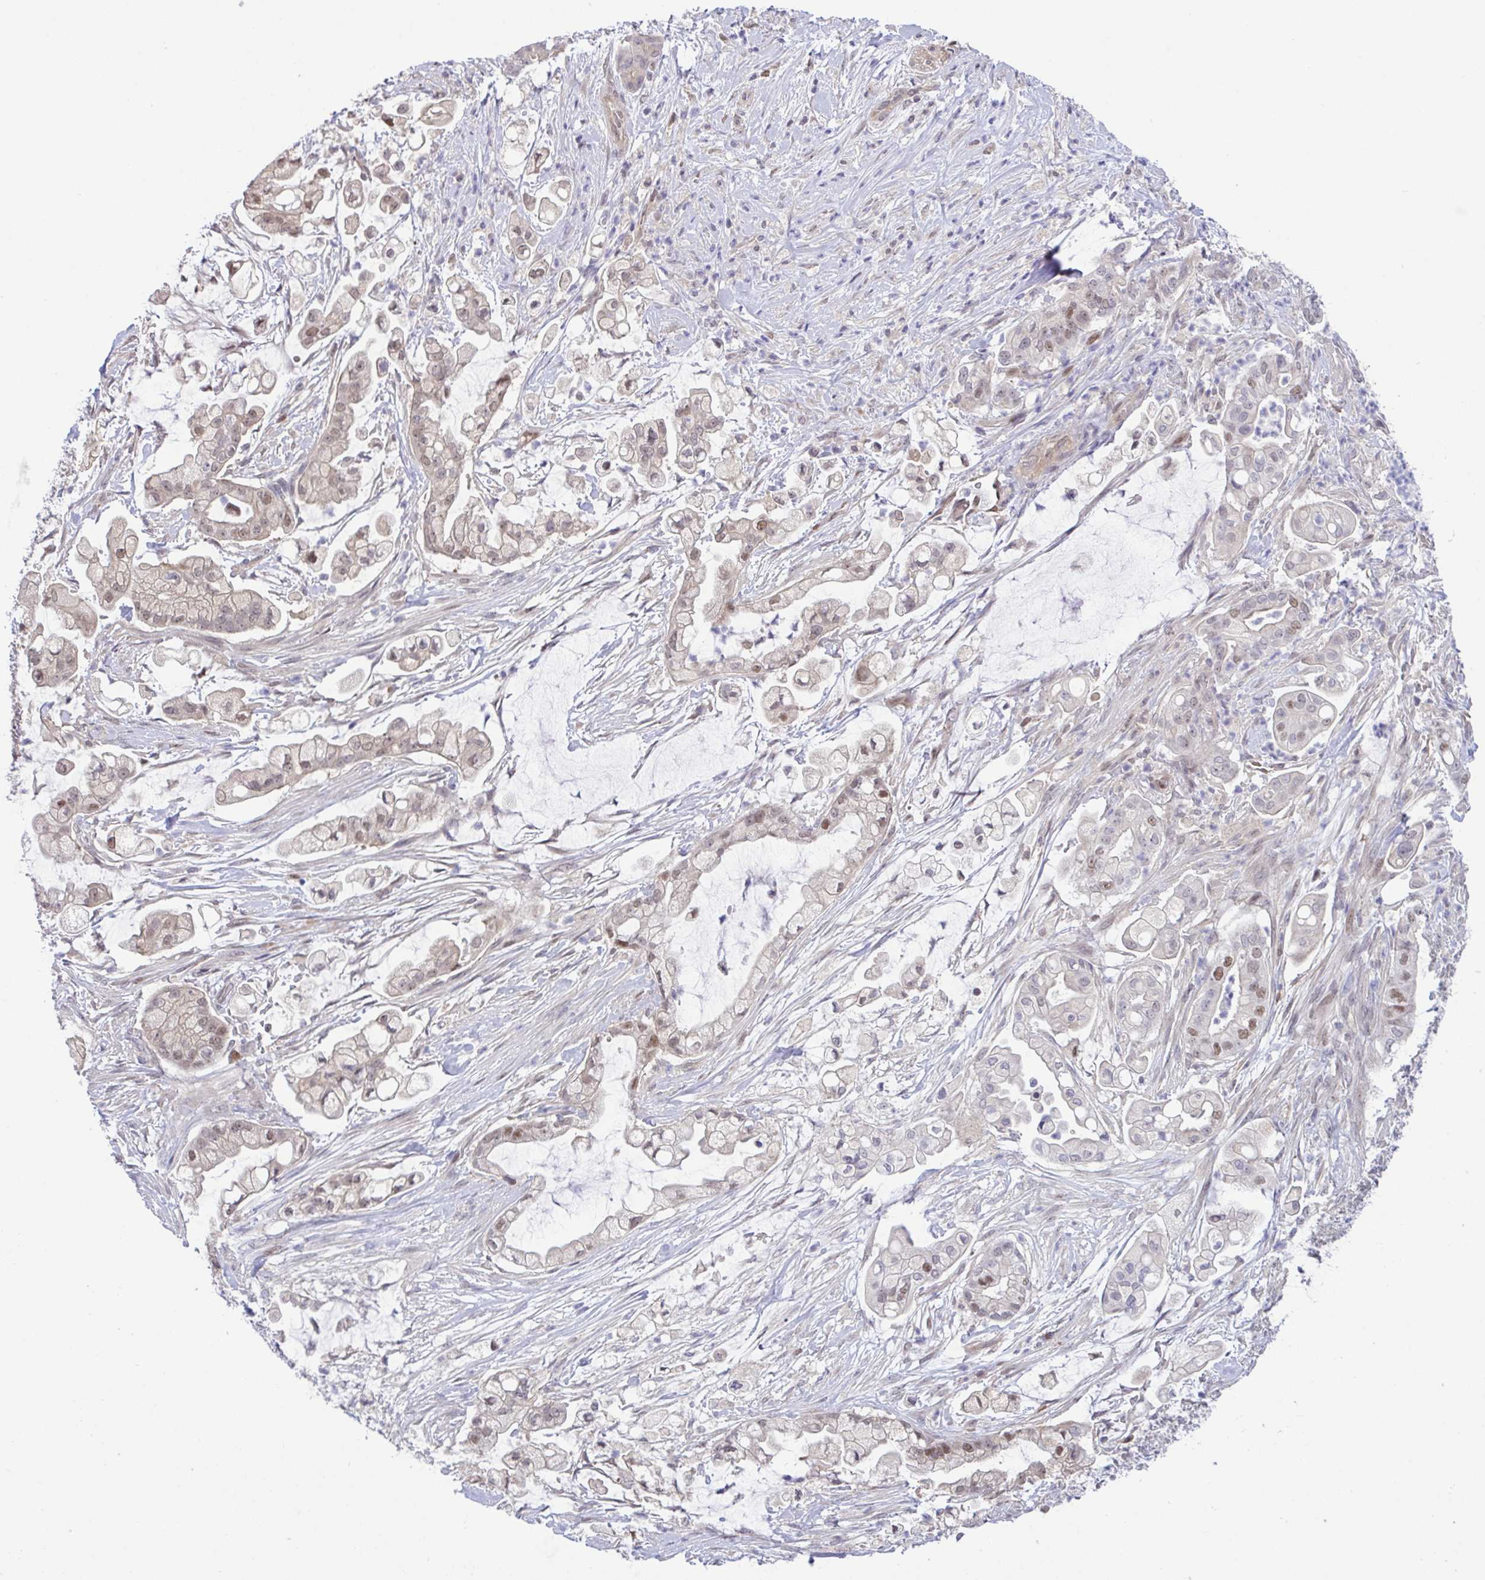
{"staining": {"intensity": "weak", "quantity": "25%-75%", "location": "nuclear"}, "tissue": "pancreatic cancer", "cell_type": "Tumor cells", "image_type": "cancer", "snomed": [{"axis": "morphology", "description": "Adenocarcinoma, NOS"}, {"axis": "topography", "description": "Pancreas"}], "caption": "Human pancreatic cancer stained with a brown dye shows weak nuclear positive expression in about 25%-75% of tumor cells.", "gene": "ZNF444", "patient": {"sex": "female", "age": 69}}